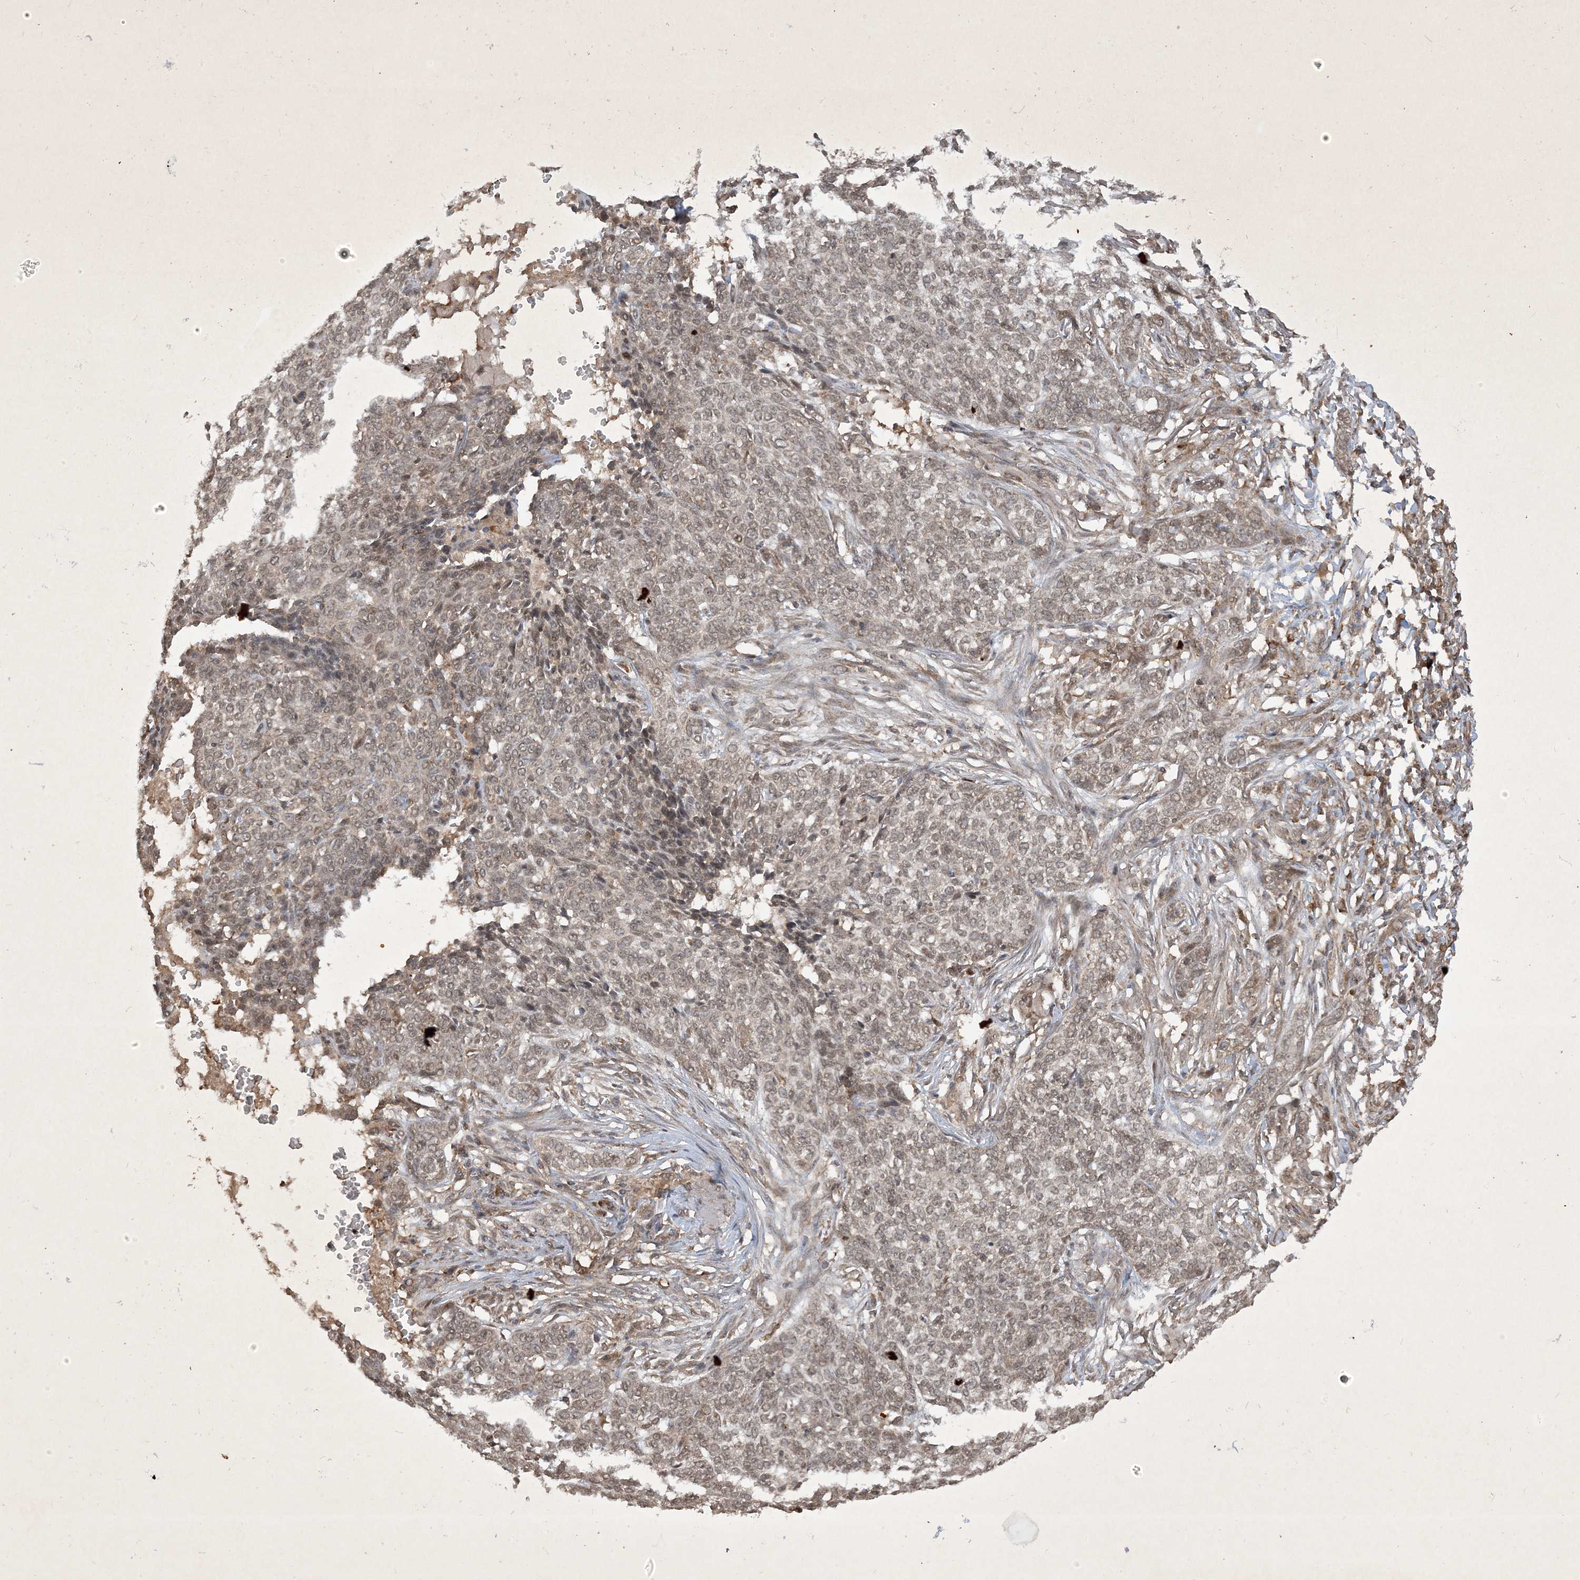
{"staining": {"intensity": "weak", "quantity": "25%-75%", "location": "cytoplasmic/membranous,nuclear"}, "tissue": "skin cancer", "cell_type": "Tumor cells", "image_type": "cancer", "snomed": [{"axis": "morphology", "description": "Basal cell carcinoma"}, {"axis": "topography", "description": "Skin"}], "caption": "The image demonstrates a brown stain indicating the presence of a protein in the cytoplasmic/membranous and nuclear of tumor cells in skin basal cell carcinoma.", "gene": "ZNF213", "patient": {"sex": "male", "age": 85}}